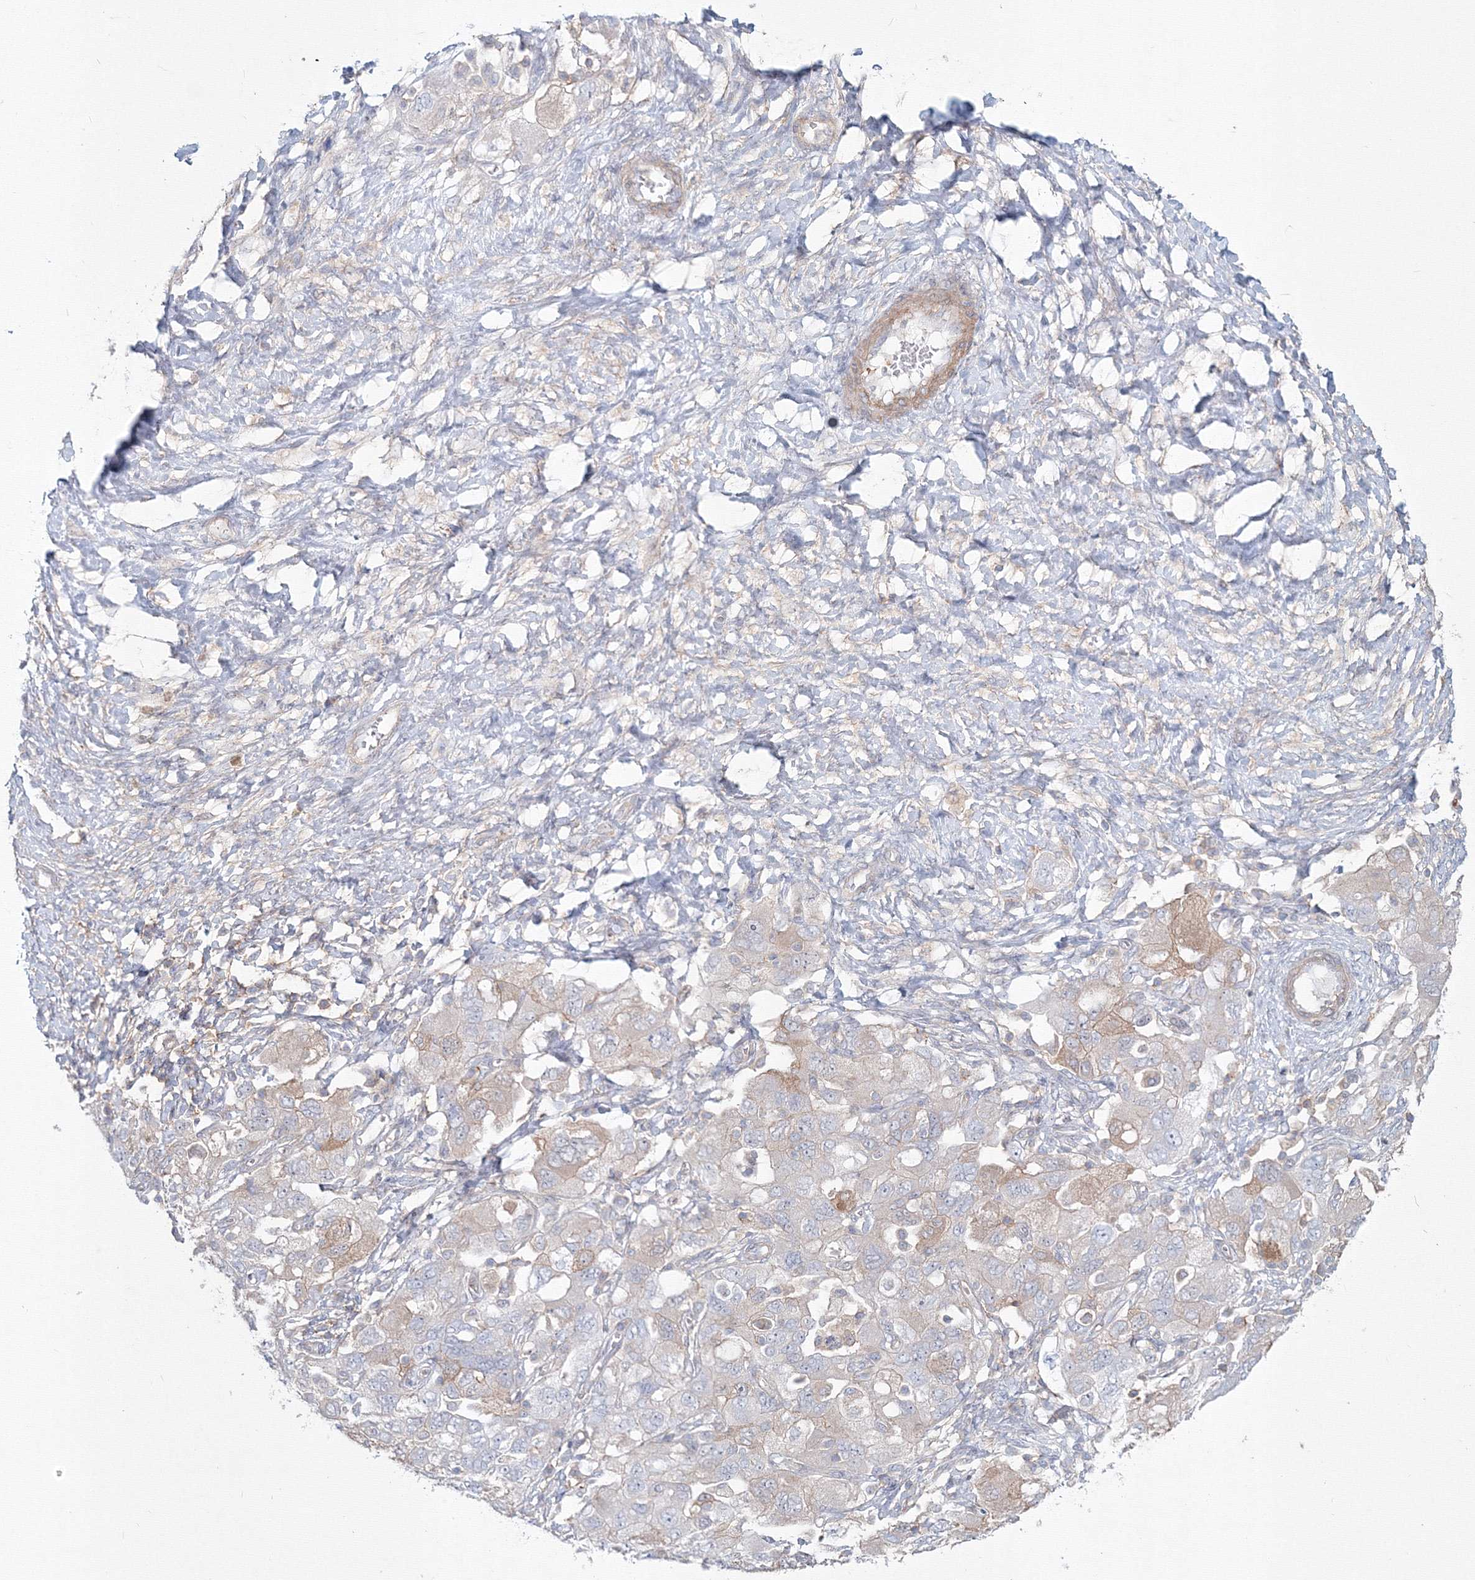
{"staining": {"intensity": "negative", "quantity": "none", "location": "none"}, "tissue": "ovarian cancer", "cell_type": "Tumor cells", "image_type": "cancer", "snomed": [{"axis": "morphology", "description": "Carcinoma, NOS"}, {"axis": "morphology", "description": "Cystadenocarcinoma, serous, NOS"}, {"axis": "topography", "description": "Ovary"}], "caption": "DAB immunohistochemical staining of carcinoma (ovarian) displays no significant positivity in tumor cells.", "gene": "SH3PXD2A", "patient": {"sex": "female", "age": 69}}